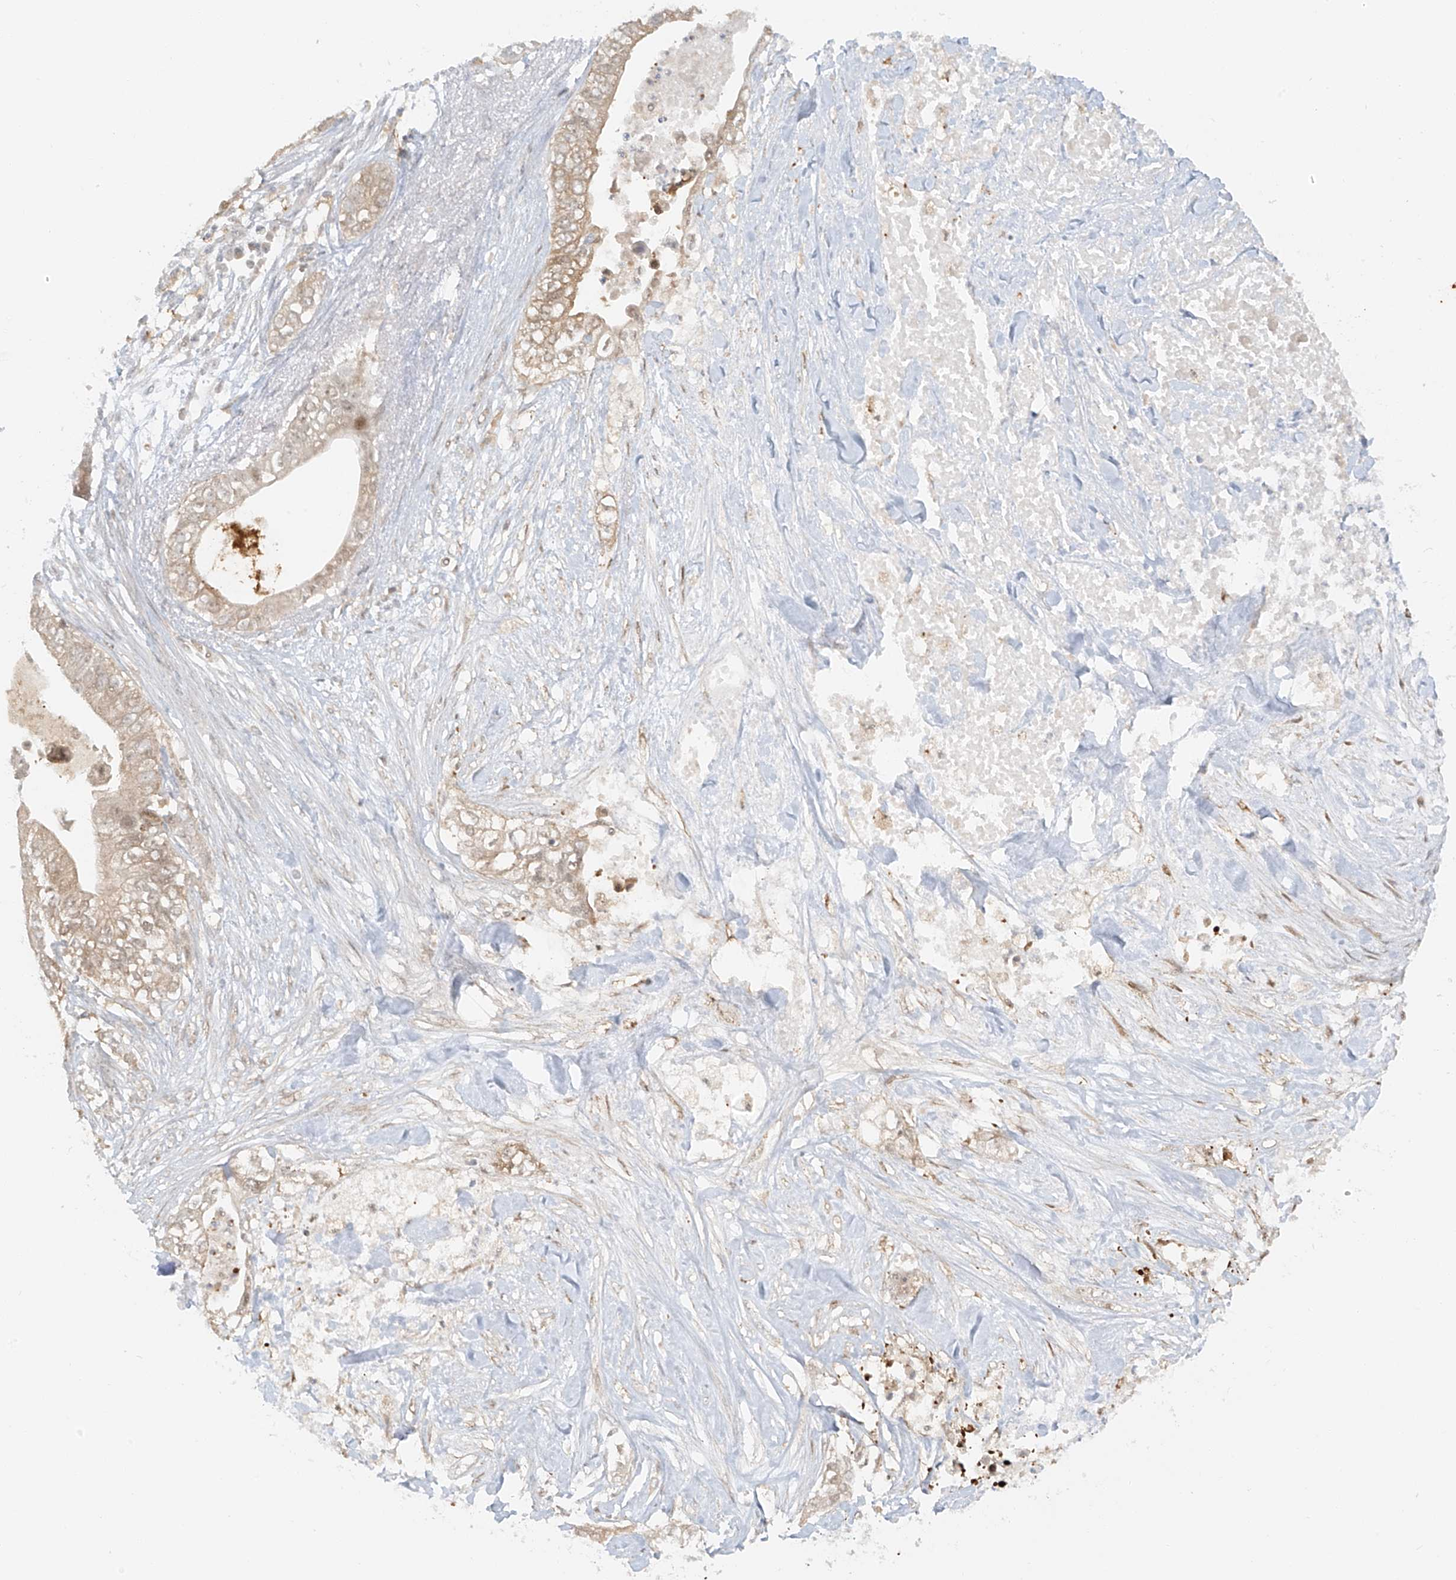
{"staining": {"intensity": "weak", "quantity": ">75%", "location": "cytoplasmic/membranous"}, "tissue": "pancreatic cancer", "cell_type": "Tumor cells", "image_type": "cancer", "snomed": [{"axis": "morphology", "description": "Adenocarcinoma, NOS"}, {"axis": "topography", "description": "Pancreas"}], "caption": "Immunohistochemical staining of pancreatic cancer demonstrates low levels of weak cytoplasmic/membranous positivity in approximately >75% of tumor cells.", "gene": "MIPEP", "patient": {"sex": "female", "age": 78}}